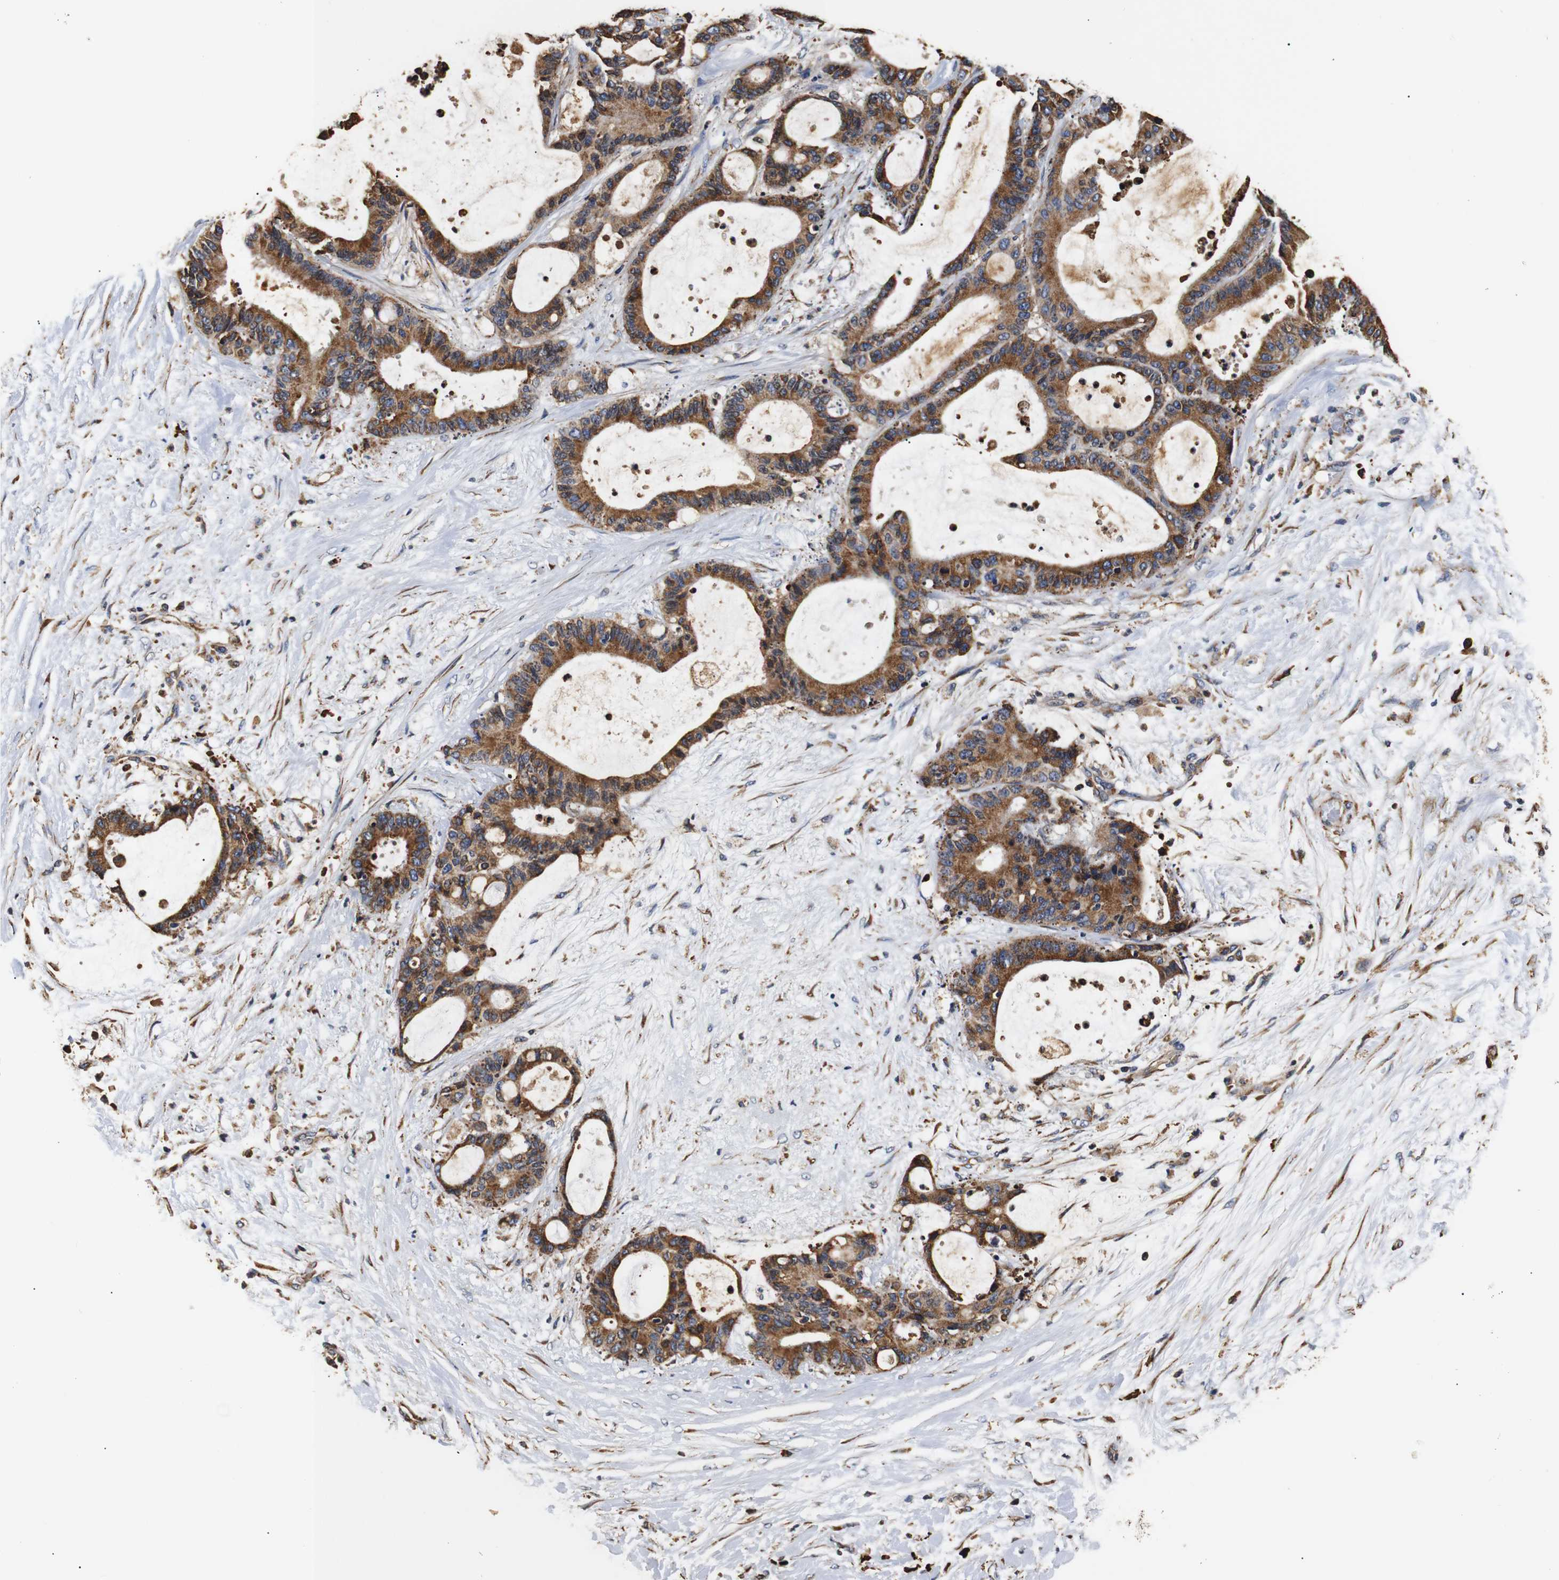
{"staining": {"intensity": "moderate", "quantity": ">75%", "location": "cytoplasmic/membranous"}, "tissue": "liver cancer", "cell_type": "Tumor cells", "image_type": "cancer", "snomed": [{"axis": "morphology", "description": "Cholangiocarcinoma"}, {"axis": "topography", "description": "Liver"}], "caption": "About >75% of tumor cells in human liver cholangiocarcinoma reveal moderate cytoplasmic/membranous protein positivity as visualized by brown immunohistochemical staining.", "gene": "HHIP", "patient": {"sex": "female", "age": 73}}